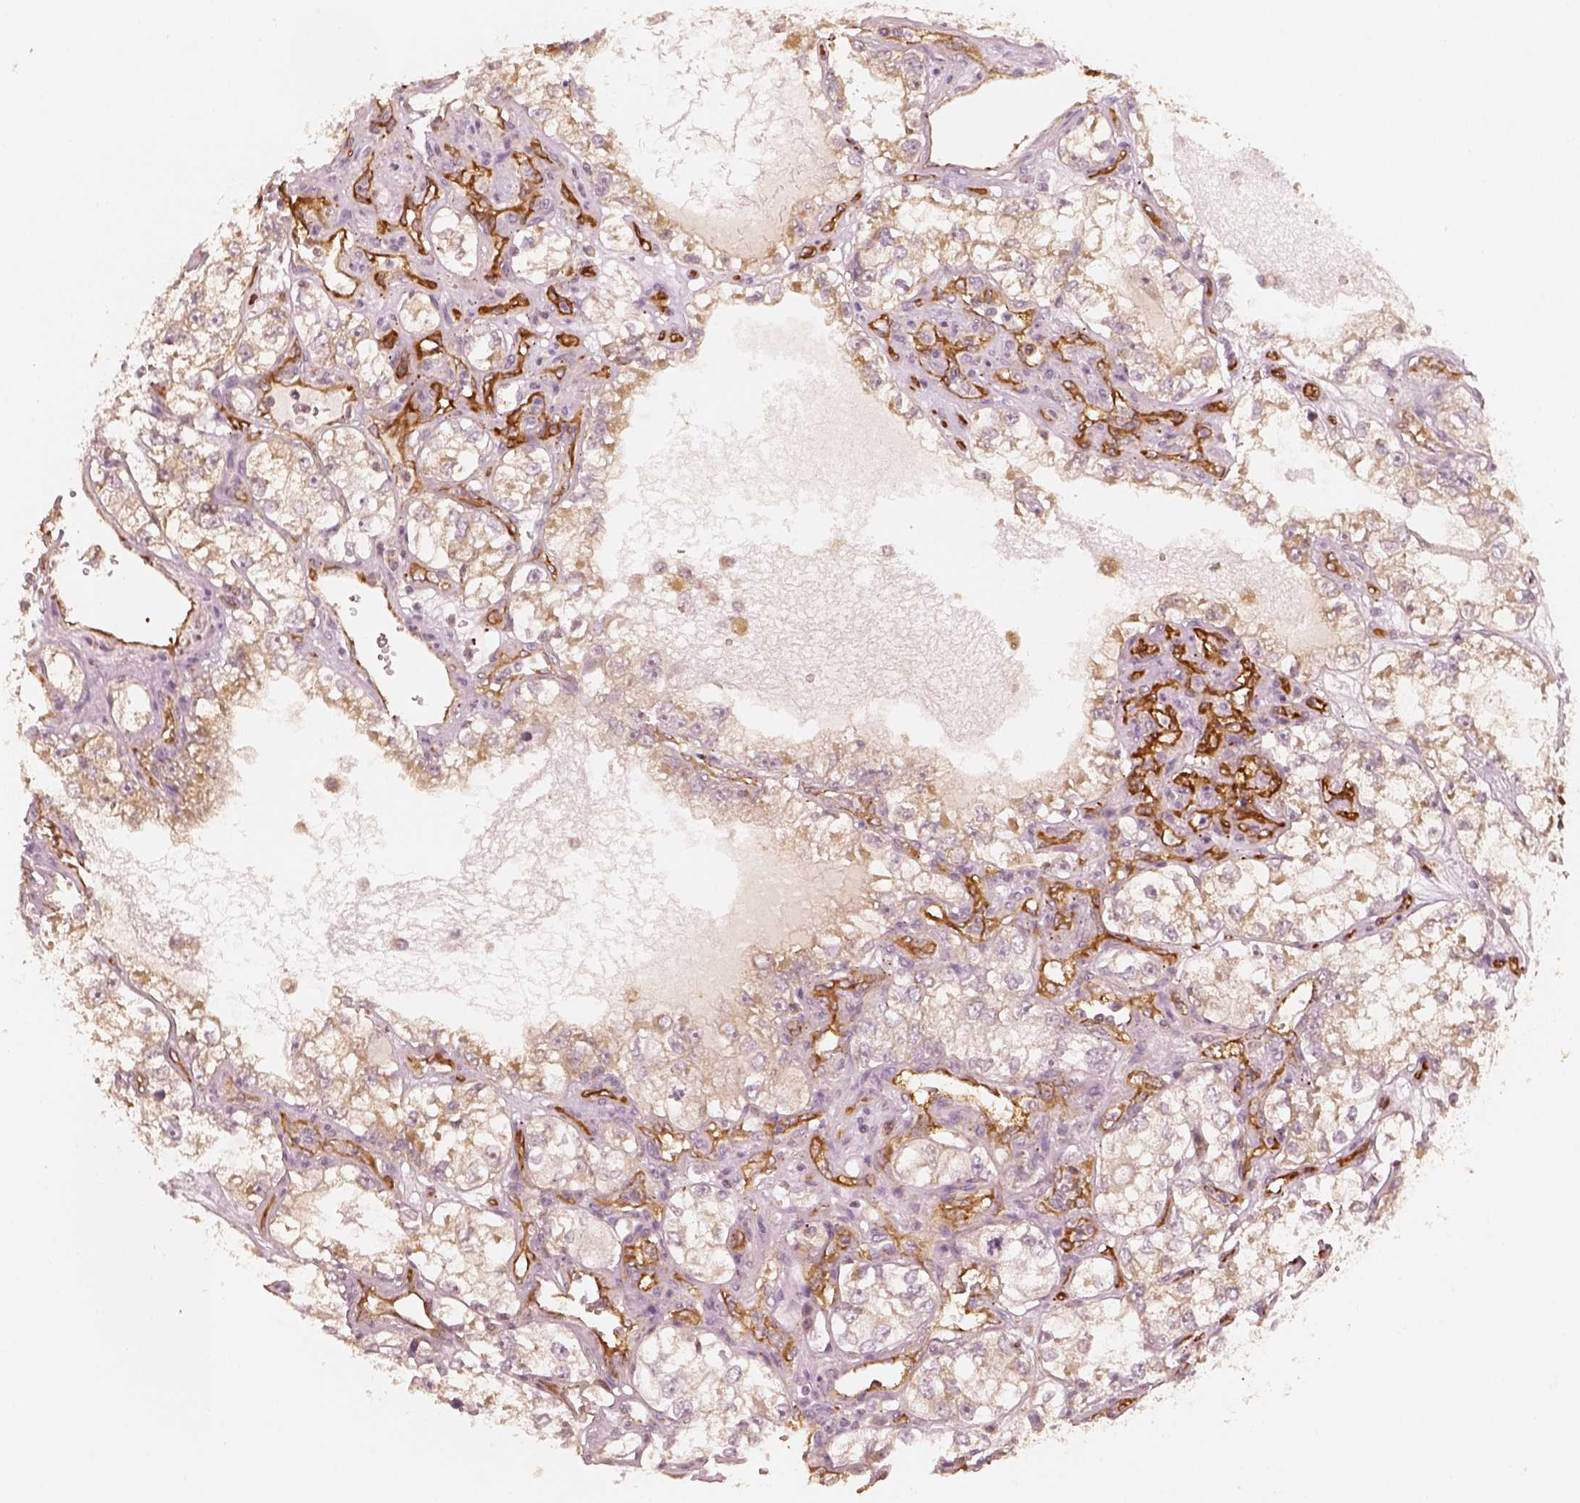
{"staining": {"intensity": "negative", "quantity": "none", "location": "none"}, "tissue": "renal cancer", "cell_type": "Tumor cells", "image_type": "cancer", "snomed": [{"axis": "morphology", "description": "Adenocarcinoma, NOS"}, {"axis": "topography", "description": "Kidney"}], "caption": "Immunohistochemistry image of human renal adenocarcinoma stained for a protein (brown), which exhibits no expression in tumor cells.", "gene": "FSCN1", "patient": {"sex": "female", "age": 59}}